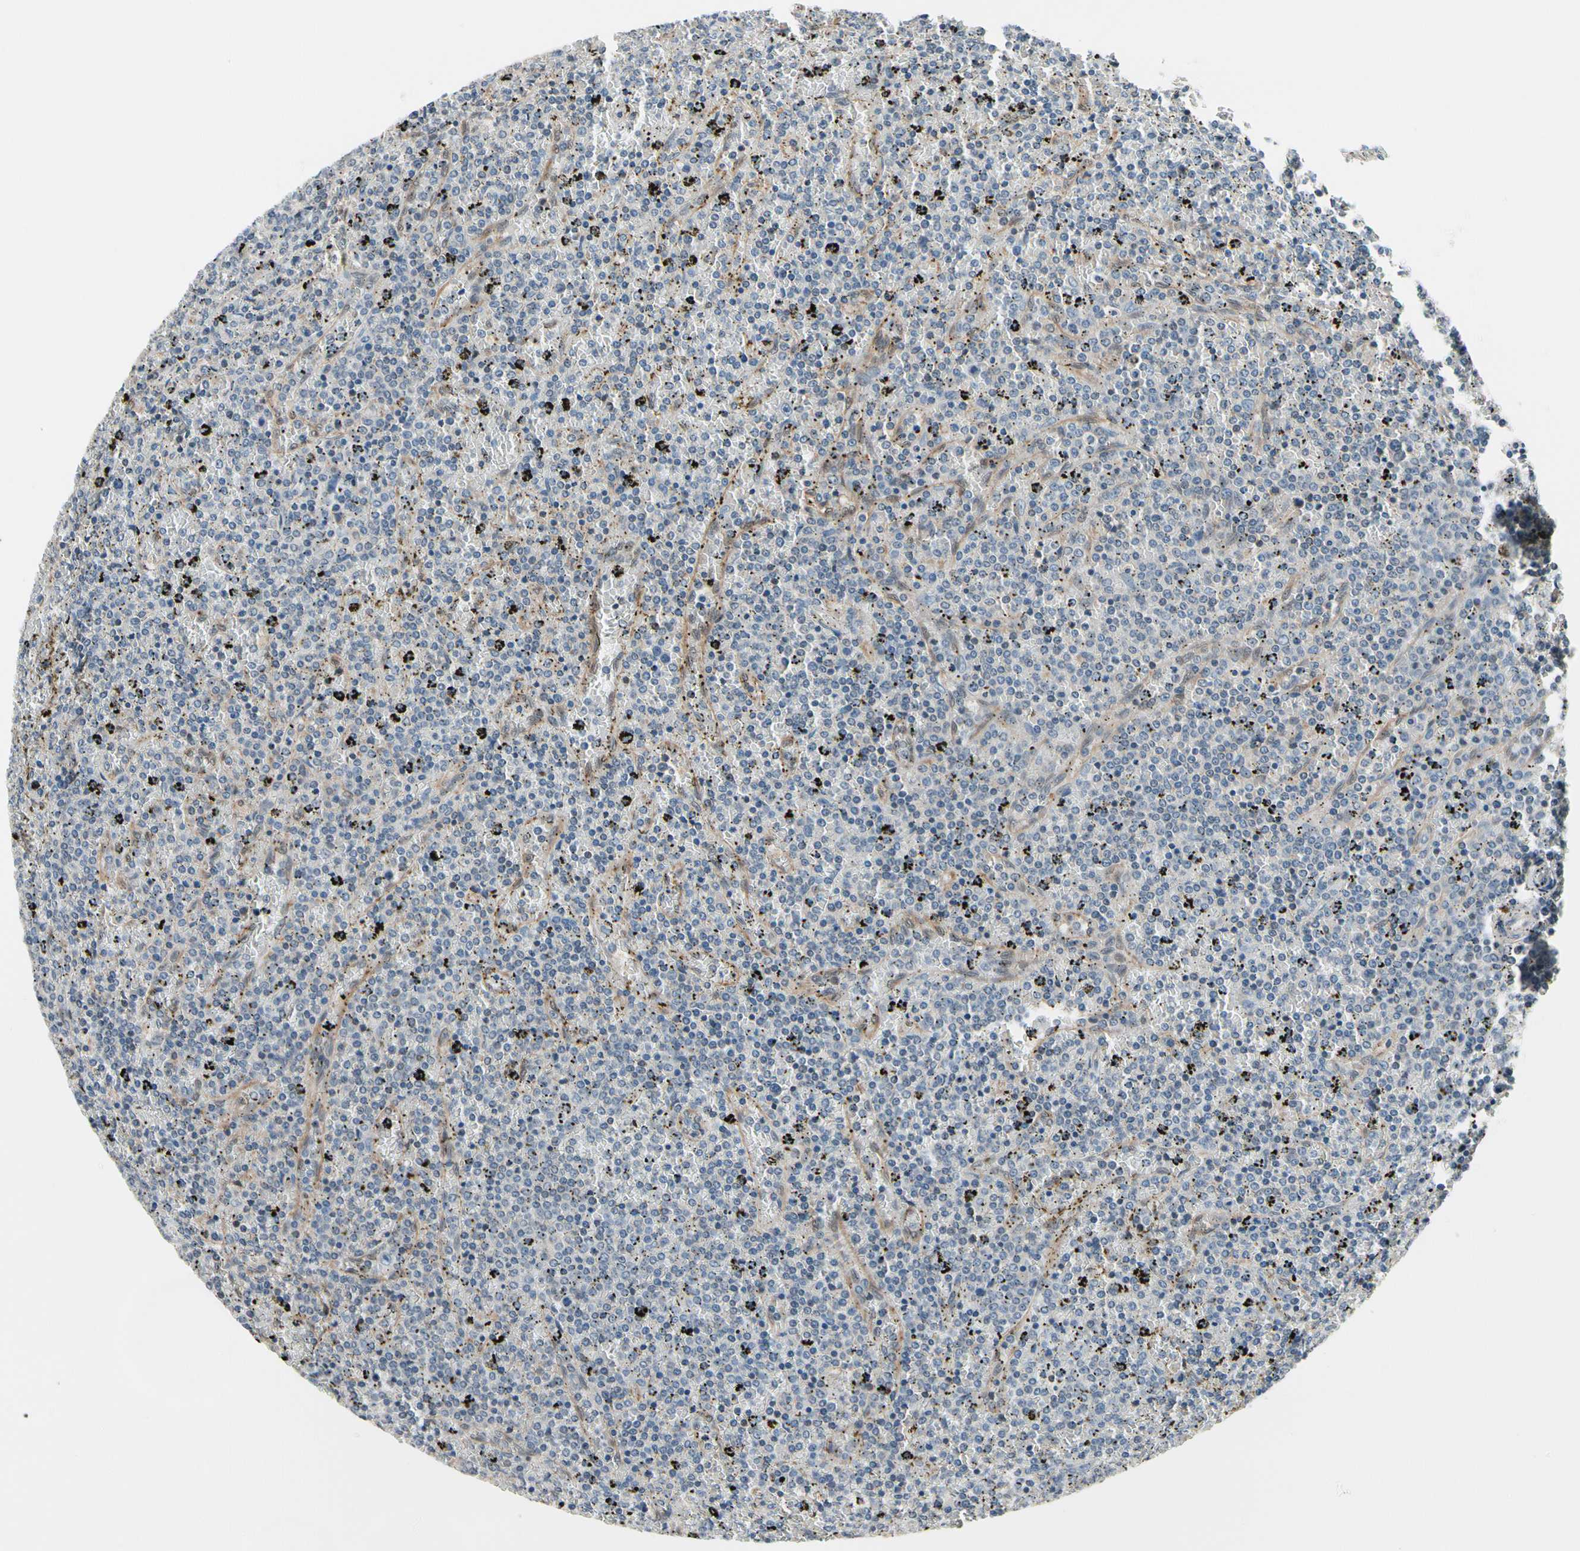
{"staining": {"intensity": "weak", "quantity": ">75%", "location": "cytoplasmic/membranous"}, "tissue": "lymphoma", "cell_type": "Tumor cells", "image_type": "cancer", "snomed": [{"axis": "morphology", "description": "Malignant lymphoma, non-Hodgkin's type, Low grade"}, {"axis": "topography", "description": "Spleen"}], "caption": "This is a histology image of immunohistochemistry staining of lymphoma, which shows weak positivity in the cytoplasmic/membranous of tumor cells.", "gene": "PRDX6", "patient": {"sex": "female", "age": 77}}